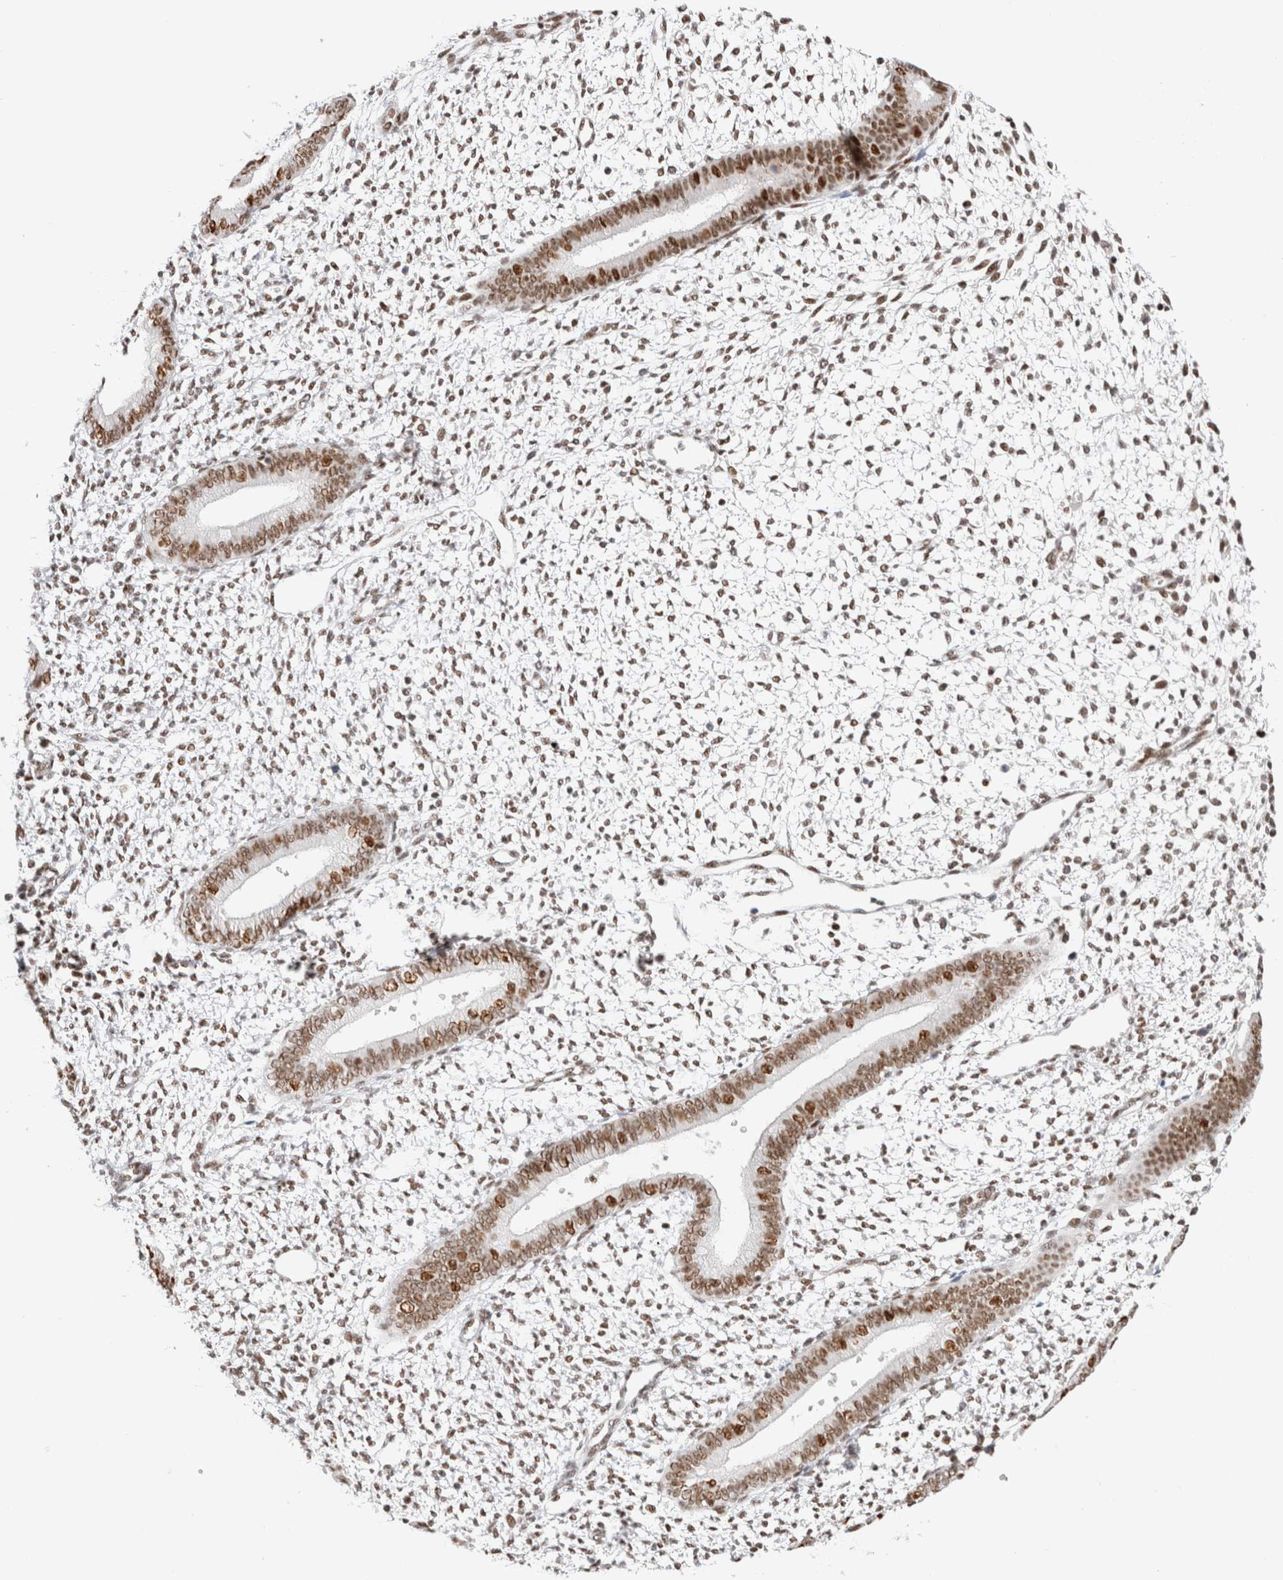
{"staining": {"intensity": "weak", "quantity": "25%-75%", "location": "nuclear"}, "tissue": "endometrium", "cell_type": "Cells in endometrial stroma", "image_type": "normal", "snomed": [{"axis": "morphology", "description": "Normal tissue, NOS"}, {"axis": "topography", "description": "Endometrium"}], "caption": "High-power microscopy captured an immunohistochemistry (IHC) micrograph of benign endometrium, revealing weak nuclear expression in approximately 25%-75% of cells in endometrial stroma.", "gene": "ZNF282", "patient": {"sex": "female", "age": 46}}